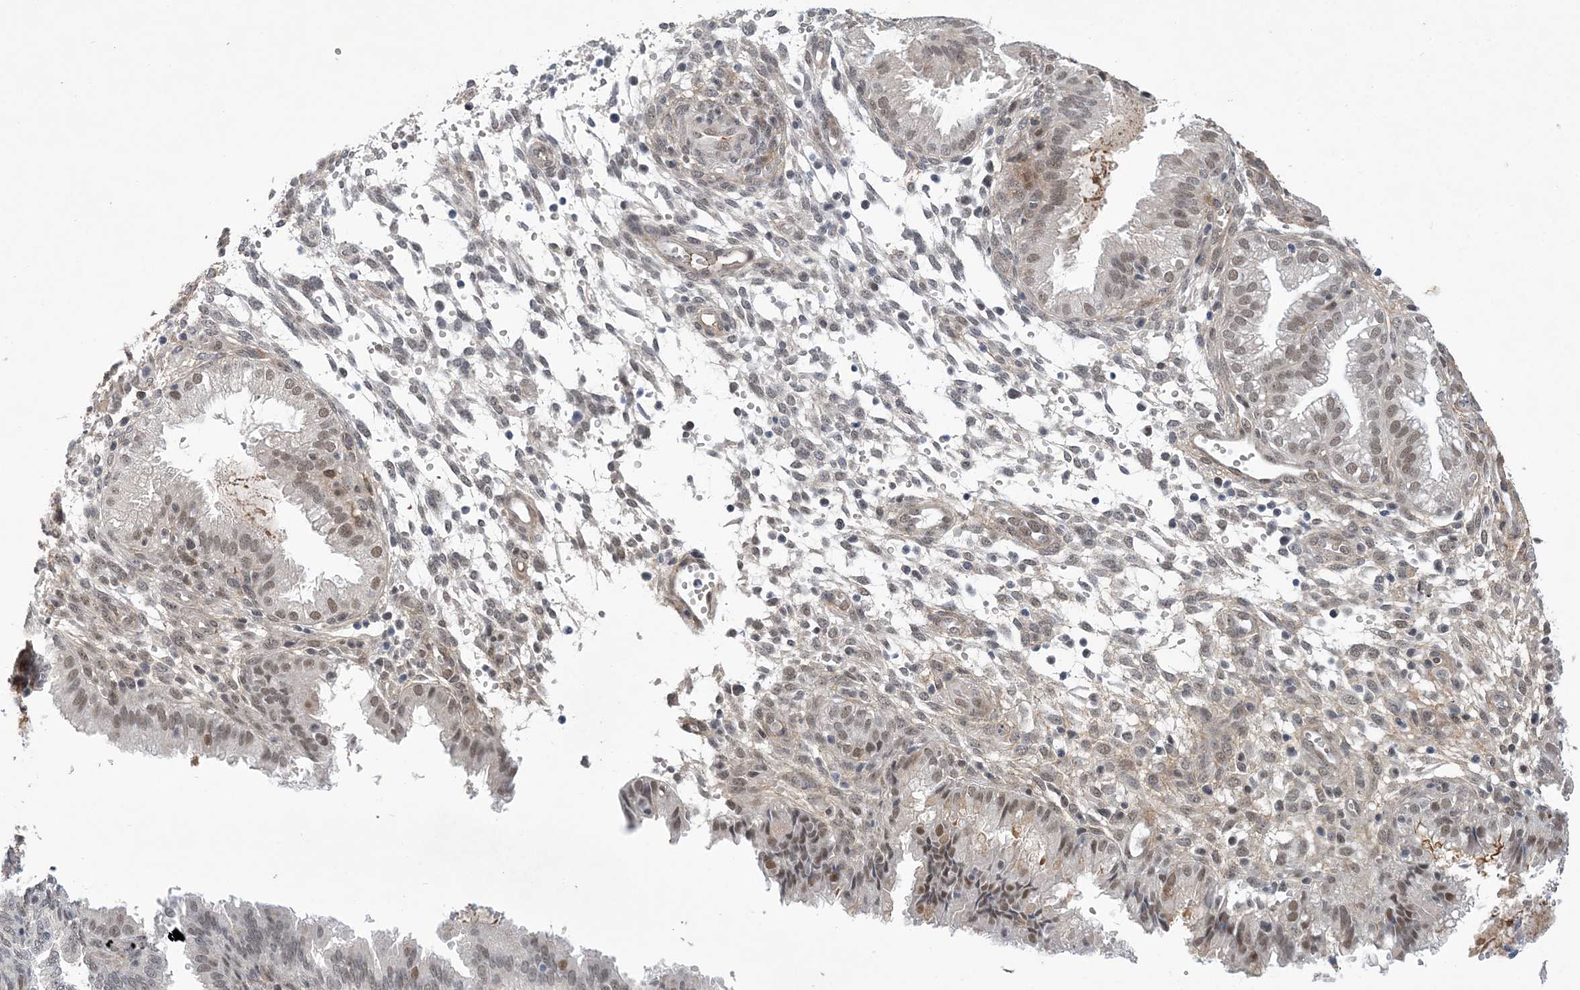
{"staining": {"intensity": "weak", "quantity": "<25%", "location": "nuclear"}, "tissue": "endometrium", "cell_type": "Cells in endometrial stroma", "image_type": "normal", "snomed": [{"axis": "morphology", "description": "Normal tissue, NOS"}, {"axis": "topography", "description": "Endometrium"}], "caption": "The histopathology image displays no significant positivity in cells in endometrial stroma of endometrium.", "gene": "FAM217A", "patient": {"sex": "female", "age": 33}}